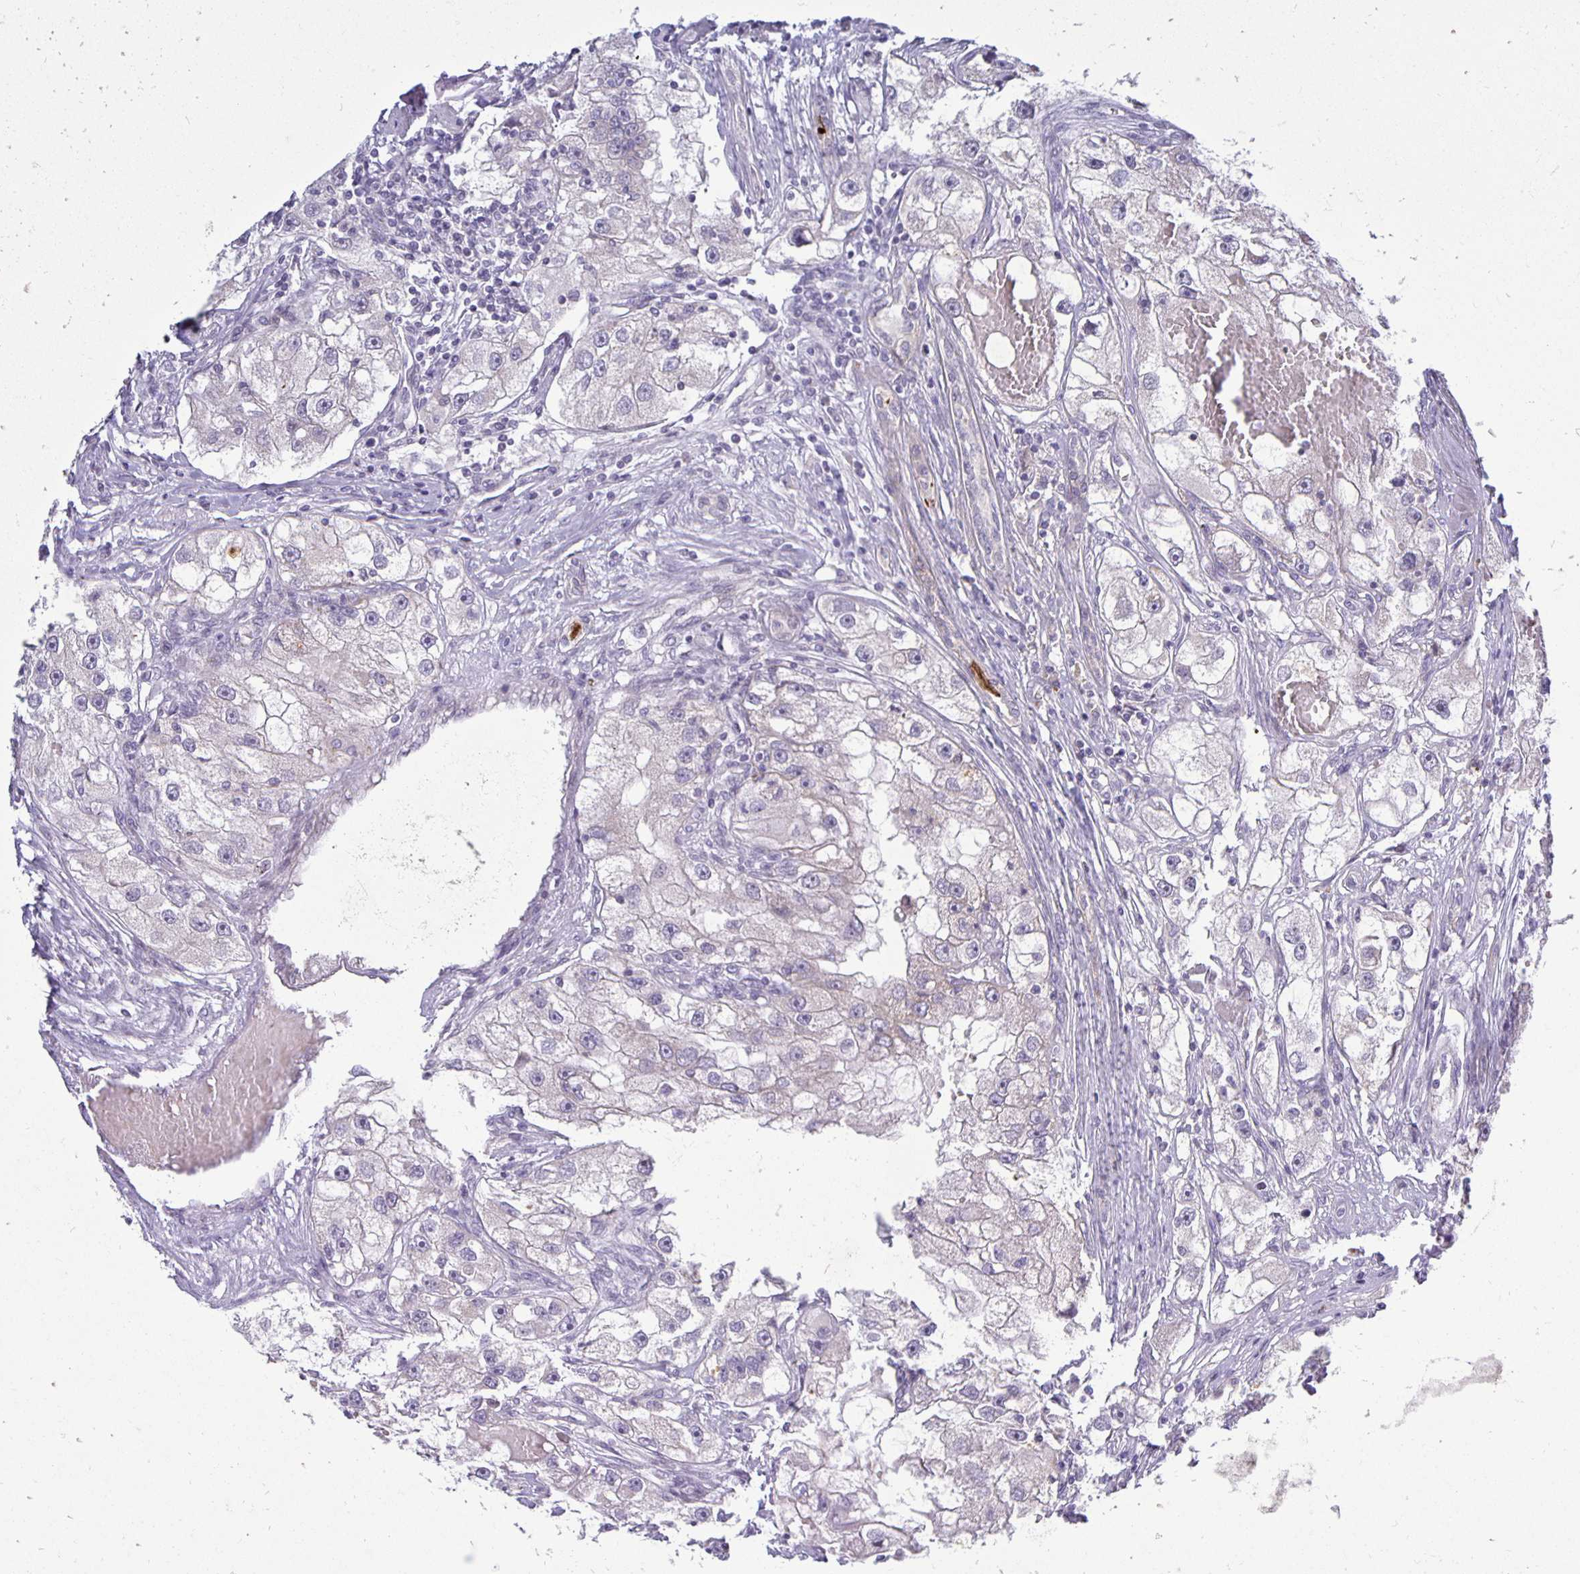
{"staining": {"intensity": "negative", "quantity": "none", "location": "none"}, "tissue": "renal cancer", "cell_type": "Tumor cells", "image_type": "cancer", "snomed": [{"axis": "morphology", "description": "Adenocarcinoma, NOS"}, {"axis": "topography", "description": "Kidney"}], "caption": "This is an immunohistochemistry (IHC) micrograph of human adenocarcinoma (renal). There is no positivity in tumor cells.", "gene": "ERBB2", "patient": {"sex": "male", "age": 63}}